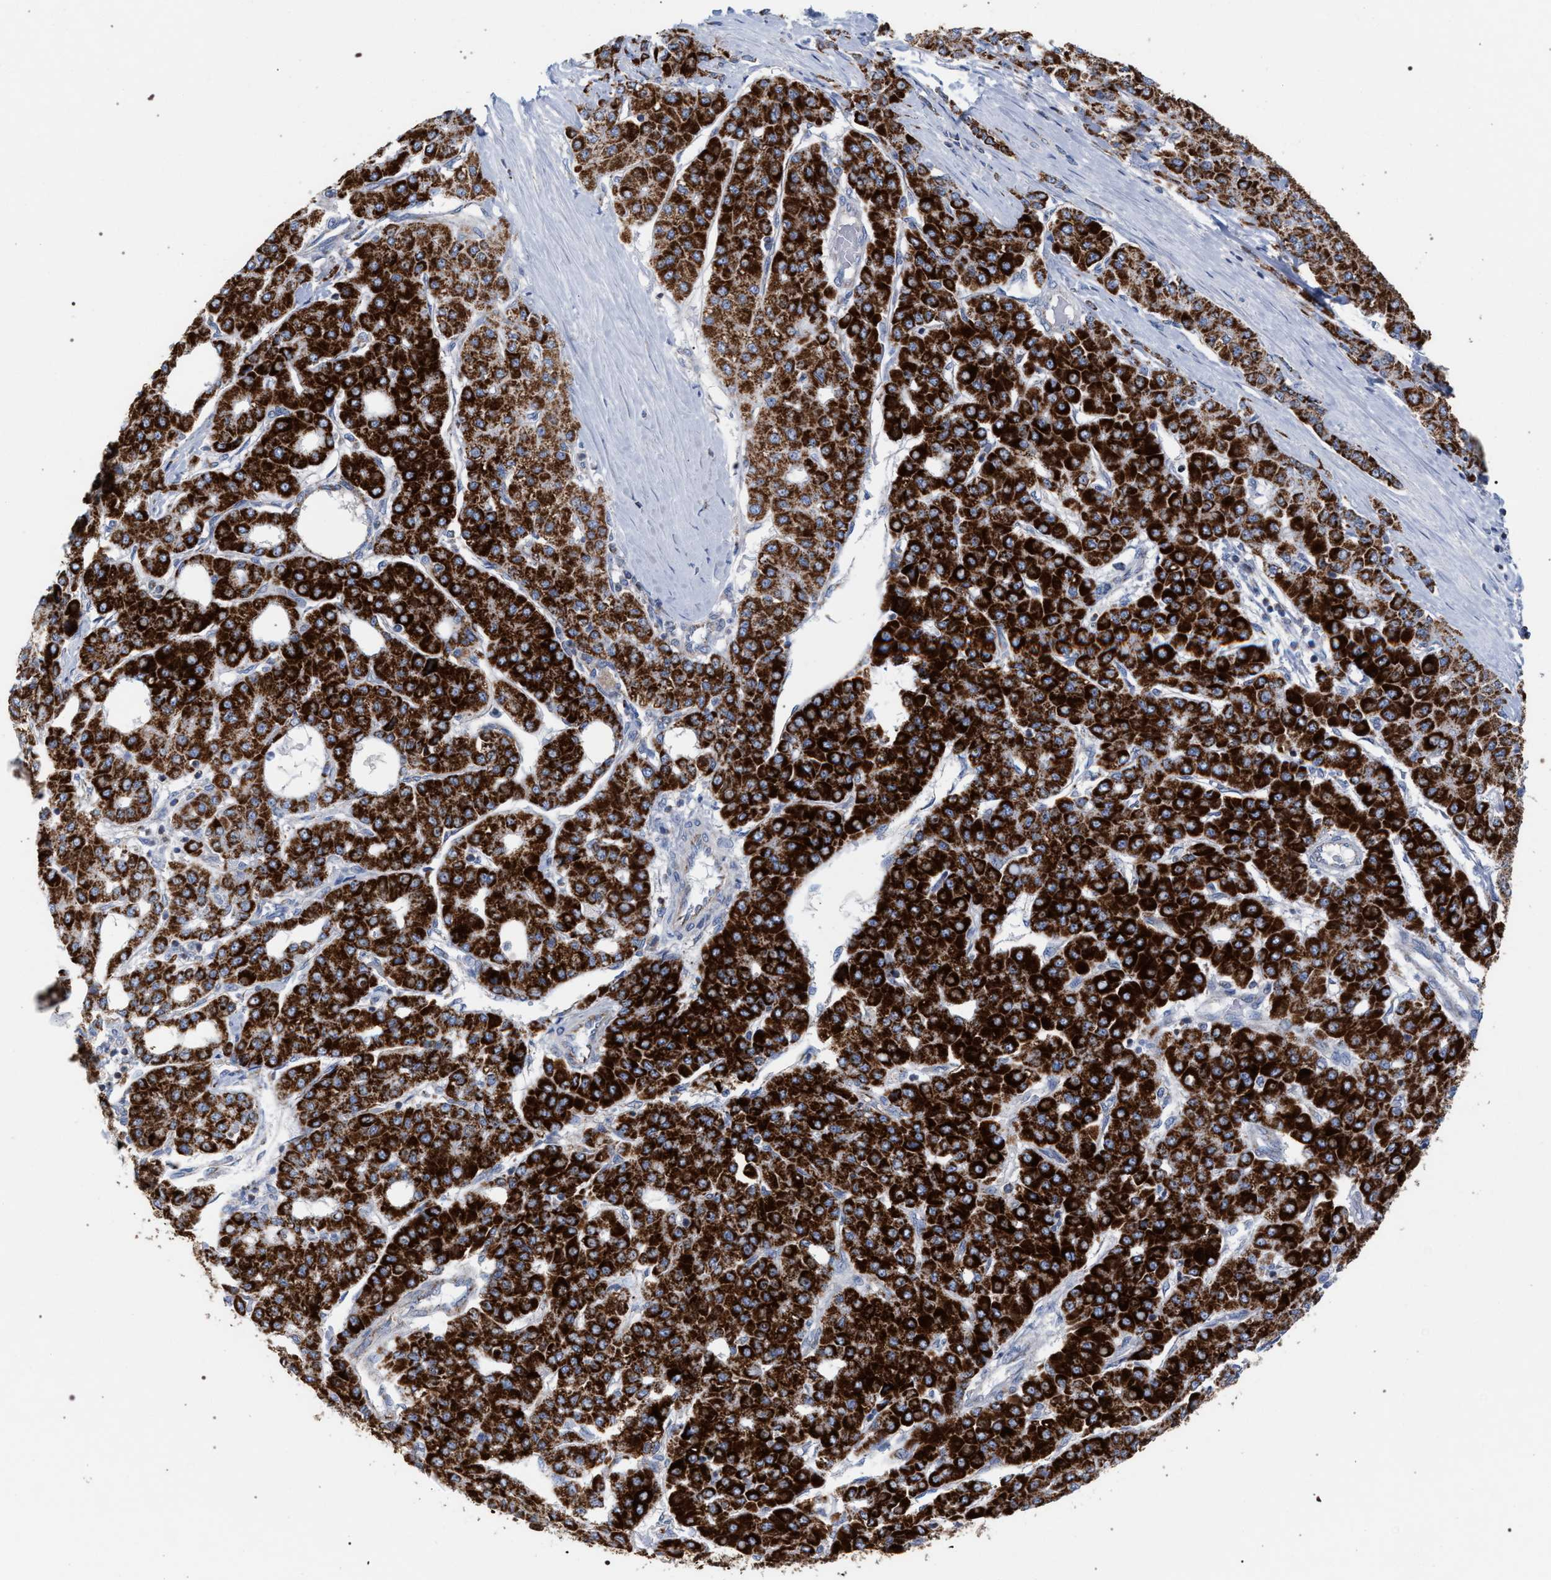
{"staining": {"intensity": "strong", "quantity": ">75%", "location": "cytoplasmic/membranous"}, "tissue": "liver cancer", "cell_type": "Tumor cells", "image_type": "cancer", "snomed": [{"axis": "morphology", "description": "Carcinoma, Hepatocellular, NOS"}, {"axis": "topography", "description": "Liver"}], "caption": "A high-resolution image shows immunohistochemistry (IHC) staining of liver hepatocellular carcinoma, which demonstrates strong cytoplasmic/membranous expression in about >75% of tumor cells.", "gene": "ECI2", "patient": {"sex": "male", "age": 65}}